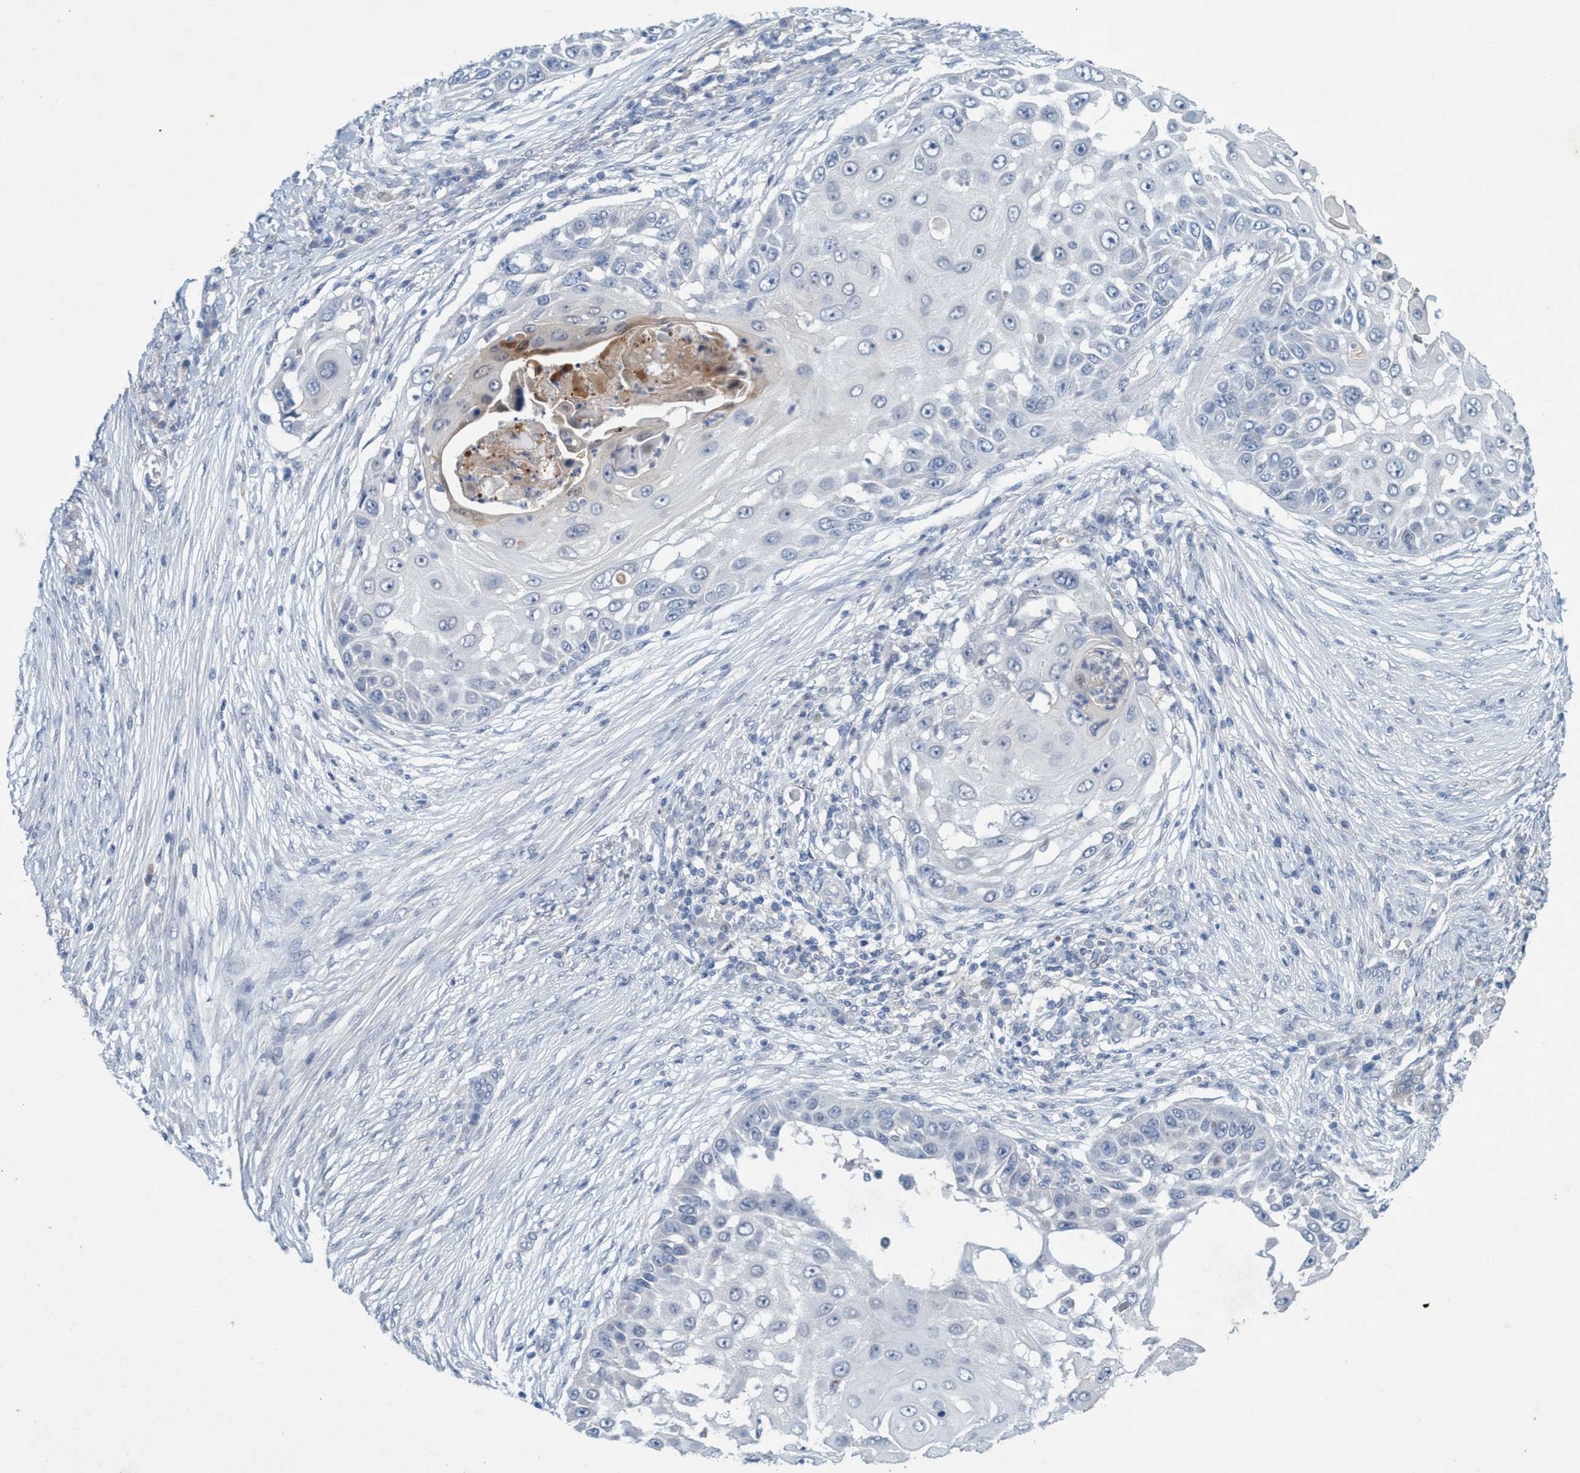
{"staining": {"intensity": "negative", "quantity": "none", "location": "none"}, "tissue": "skin cancer", "cell_type": "Tumor cells", "image_type": "cancer", "snomed": [{"axis": "morphology", "description": "Squamous cell carcinoma, NOS"}, {"axis": "topography", "description": "Skin"}], "caption": "Photomicrograph shows no protein positivity in tumor cells of squamous cell carcinoma (skin) tissue.", "gene": "RNF208", "patient": {"sex": "female", "age": 44}}